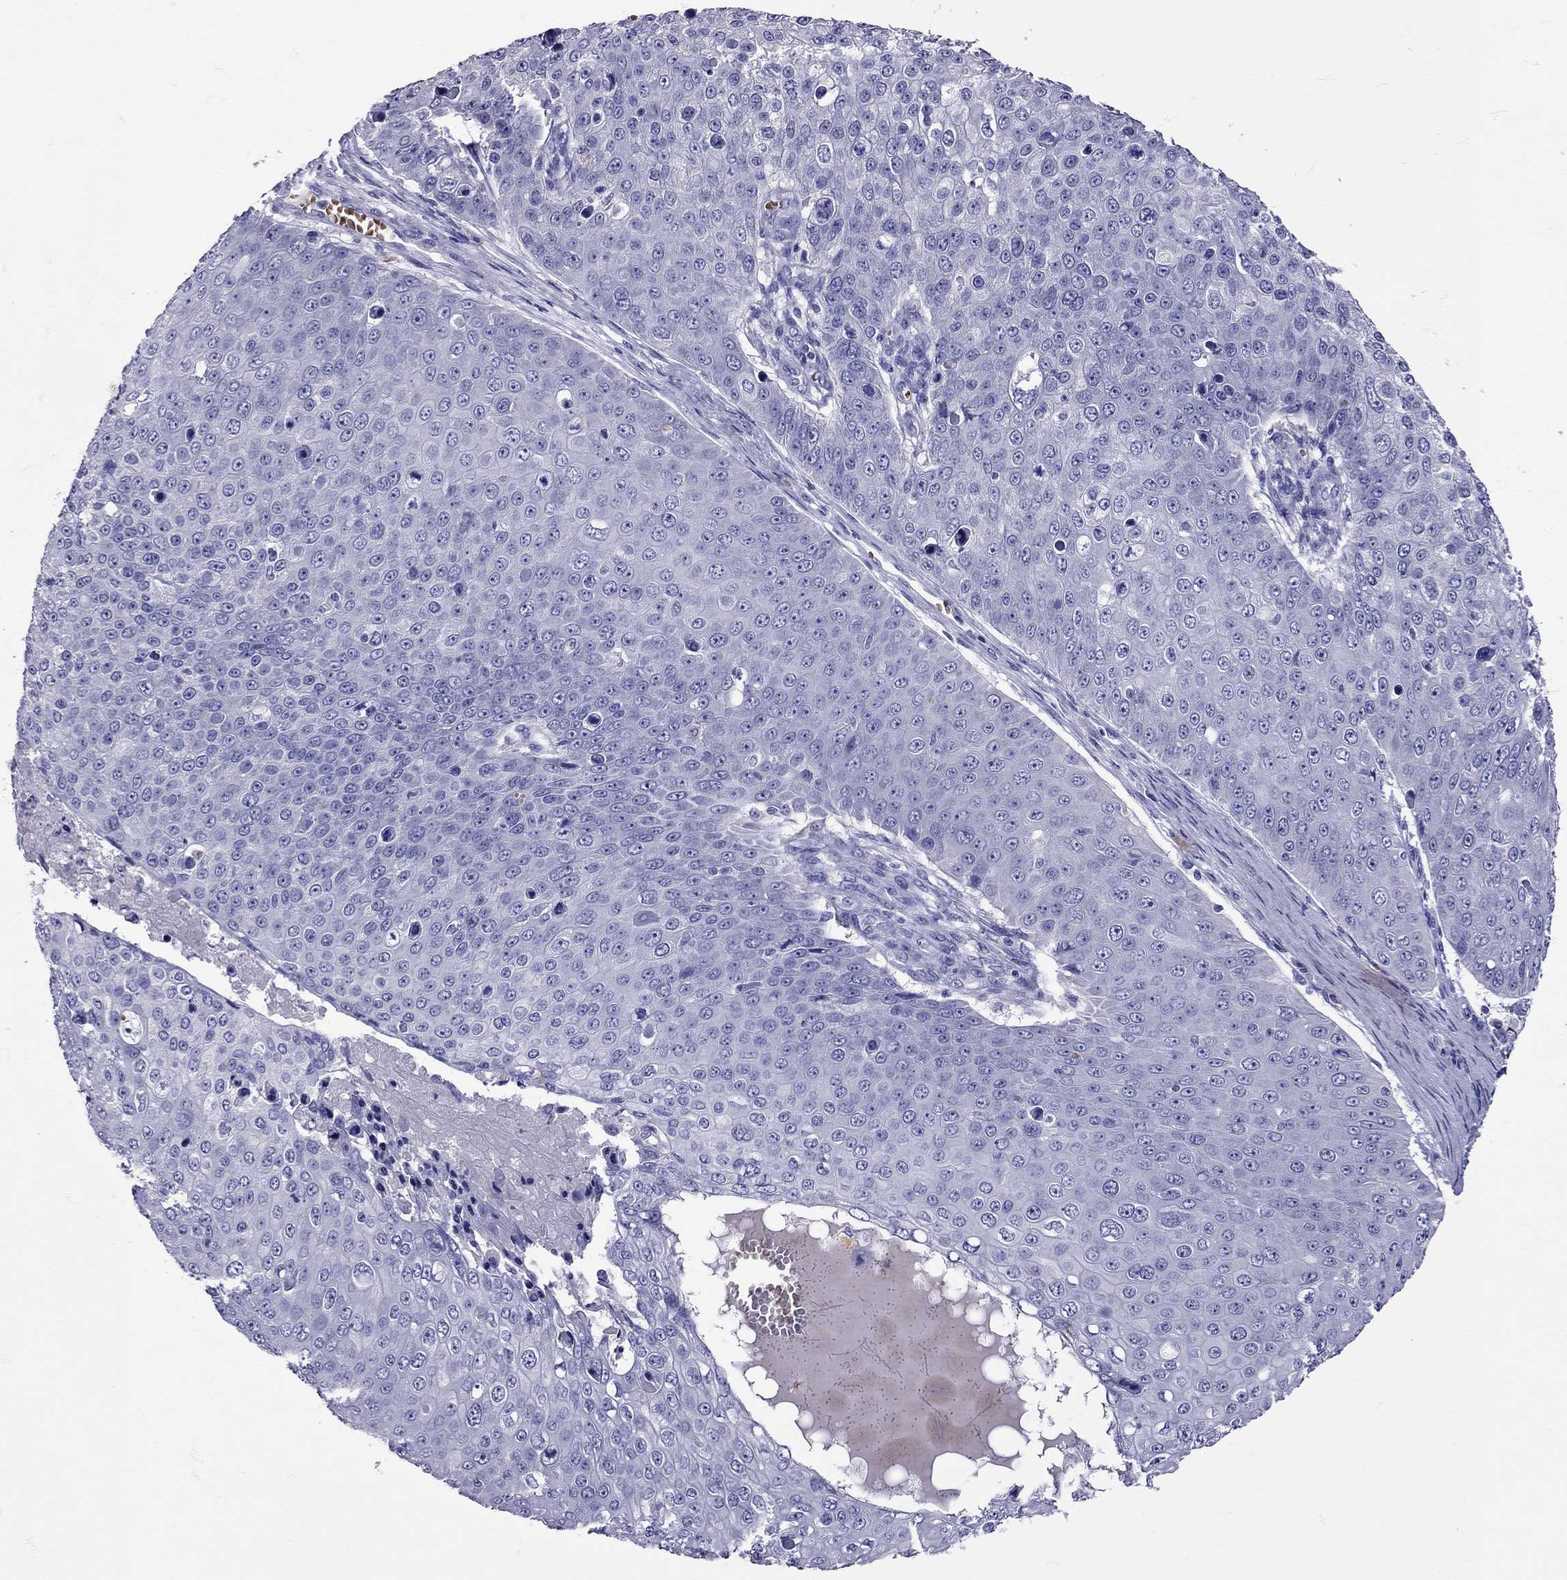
{"staining": {"intensity": "negative", "quantity": "none", "location": "none"}, "tissue": "skin cancer", "cell_type": "Tumor cells", "image_type": "cancer", "snomed": [{"axis": "morphology", "description": "Squamous cell carcinoma, NOS"}, {"axis": "topography", "description": "Skin"}], "caption": "There is no significant expression in tumor cells of skin squamous cell carcinoma.", "gene": "TBR1", "patient": {"sex": "male", "age": 71}}